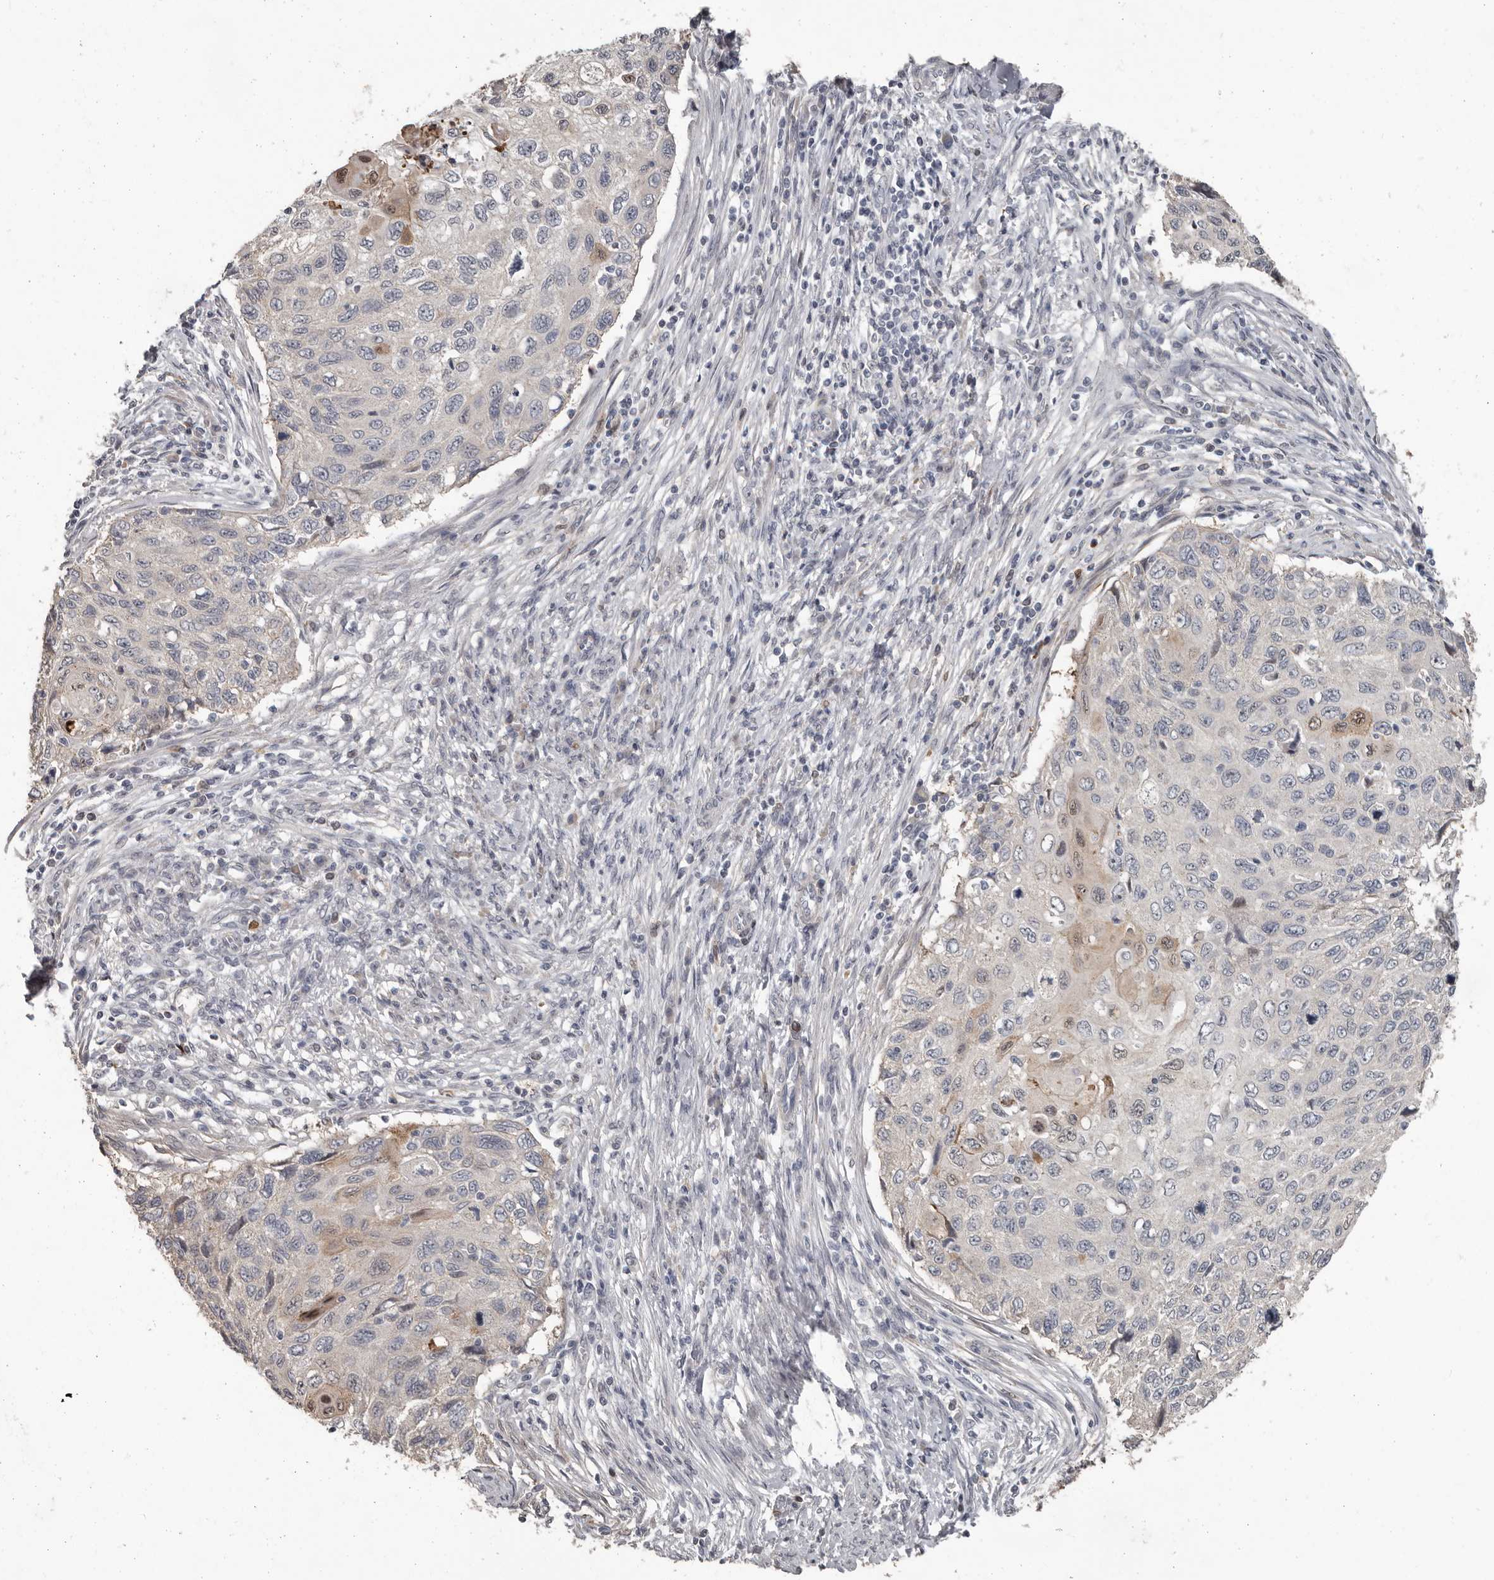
{"staining": {"intensity": "weak", "quantity": "<25%", "location": "cytoplasmic/membranous,nuclear"}, "tissue": "cervical cancer", "cell_type": "Tumor cells", "image_type": "cancer", "snomed": [{"axis": "morphology", "description": "Squamous cell carcinoma, NOS"}, {"axis": "topography", "description": "Cervix"}], "caption": "The micrograph demonstrates no significant expression in tumor cells of cervical squamous cell carcinoma.", "gene": "GPR157", "patient": {"sex": "female", "age": 70}}